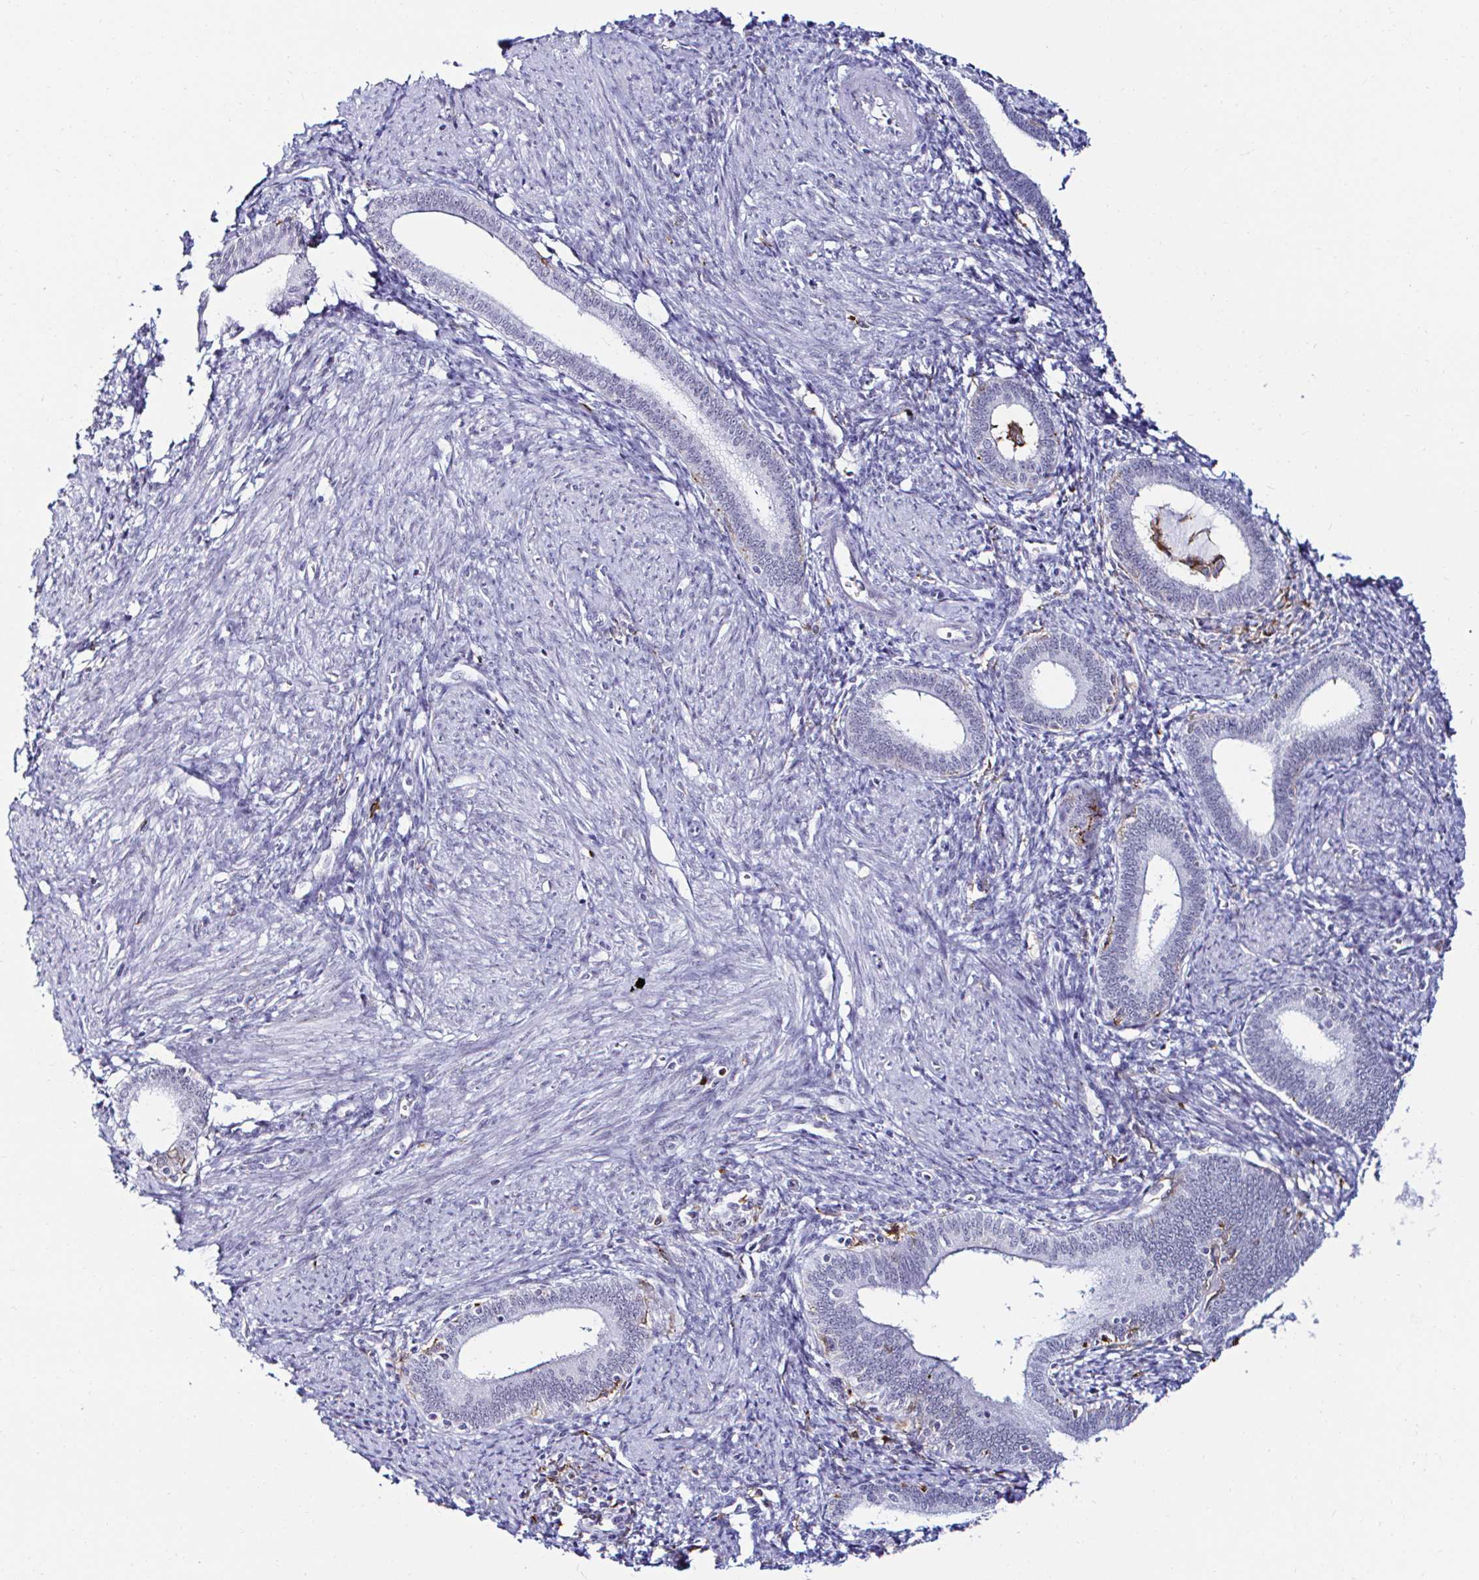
{"staining": {"intensity": "negative", "quantity": "none", "location": "none"}, "tissue": "endometrium", "cell_type": "Cells in endometrial stroma", "image_type": "normal", "snomed": [{"axis": "morphology", "description": "Normal tissue, NOS"}, {"axis": "topography", "description": "Endometrium"}], "caption": "The photomicrograph demonstrates no significant expression in cells in endometrial stroma of endometrium. (DAB immunohistochemistry with hematoxylin counter stain).", "gene": "CYBB", "patient": {"sex": "female", "age": 41}}